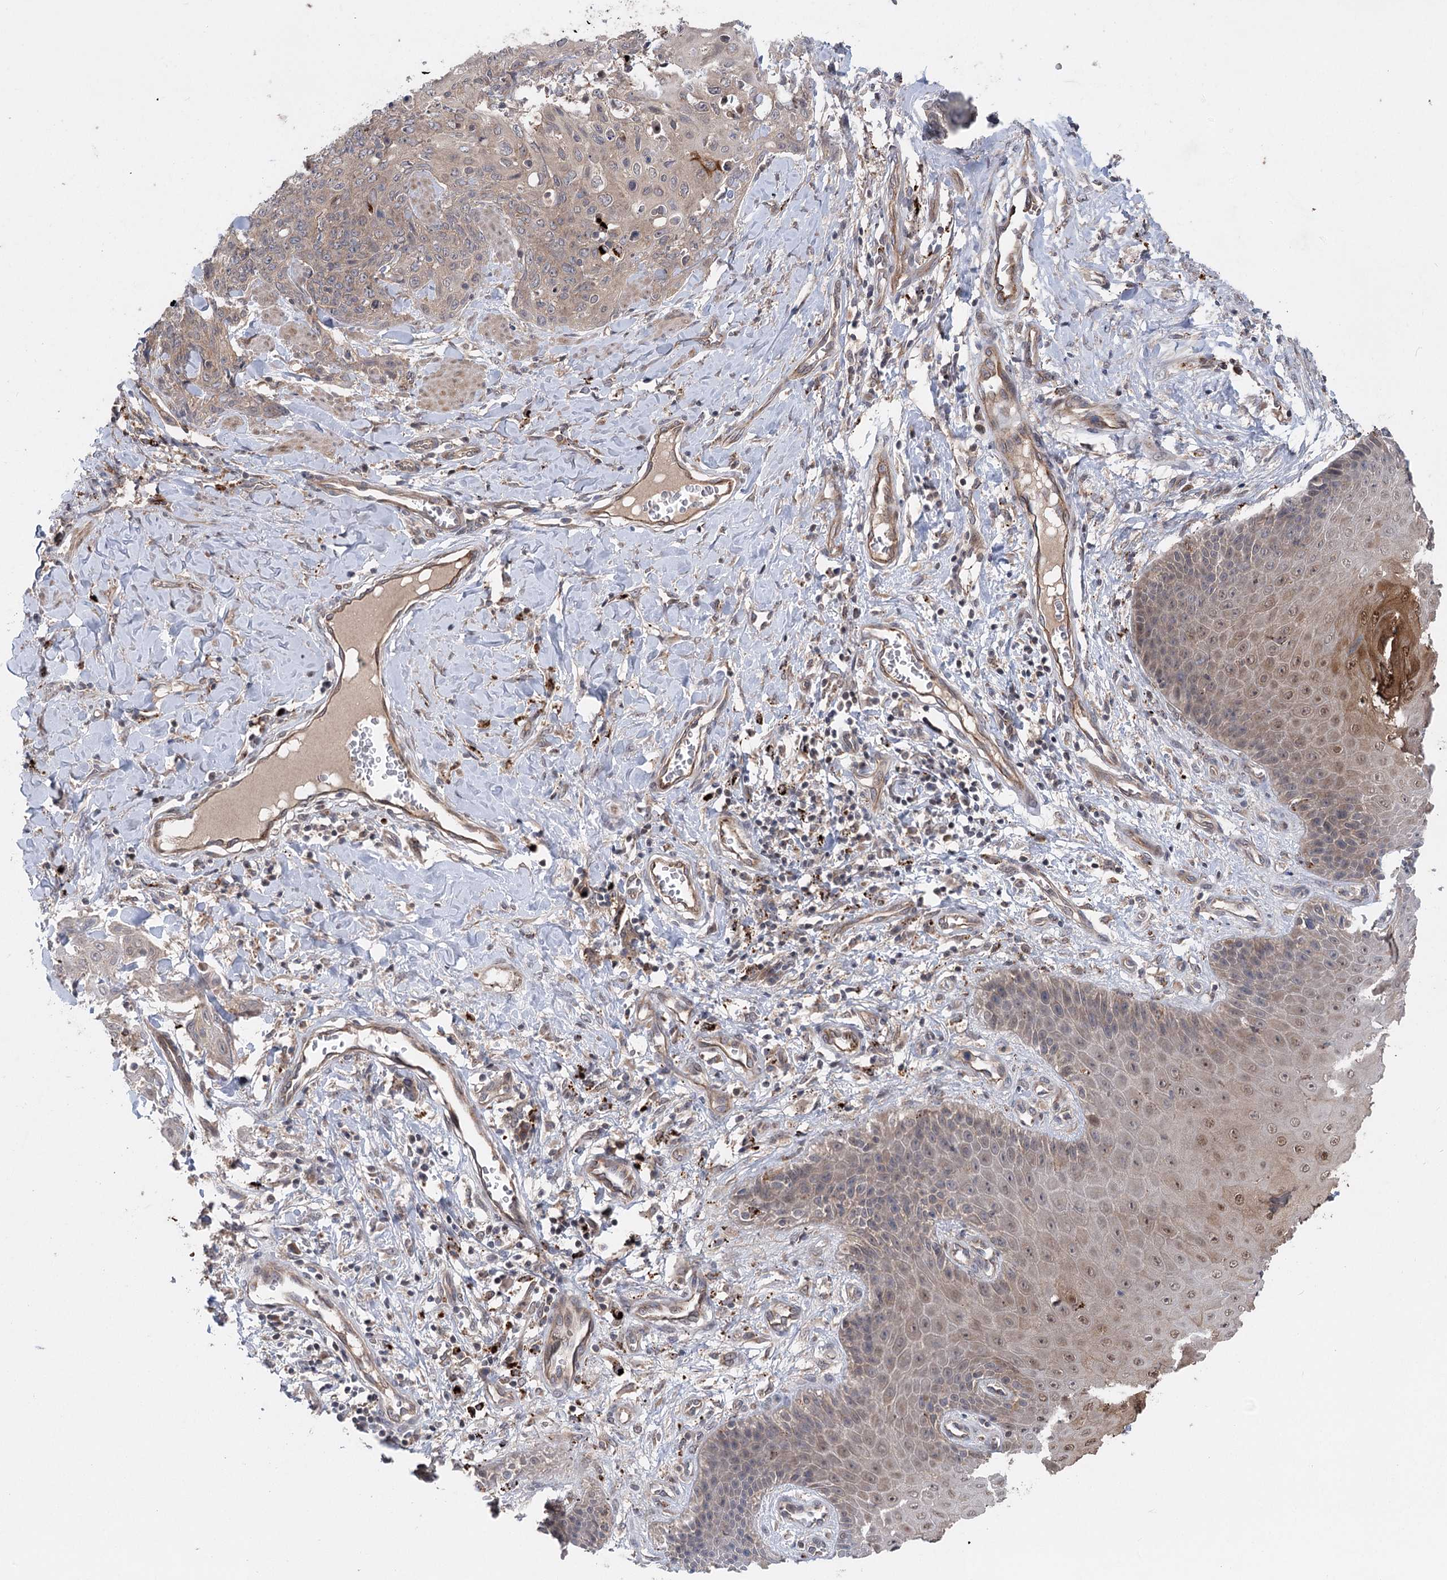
{"staining": {"intensity": "weak", "quantity": ">75%", "location": "cytoplasmic/membranous"}, "tissue": "skin cancer", "cell_type": "Tumor cells", "image_type": "cancer", "snomed": [{"axis": "morphology", "description": "Squamous cell carcinoma, NOS"}, {"axis": "topography", "description": "Skin"}, {"axis": "topography", "description": "Vulva"}], "caption": "A histopathology image of human skin cancer stained for a protein shows weak cytoplasmic/membranous brown staining in tumor cells.", "gene": "METTL24", "patient": {"sex": "female", "age": 85}}